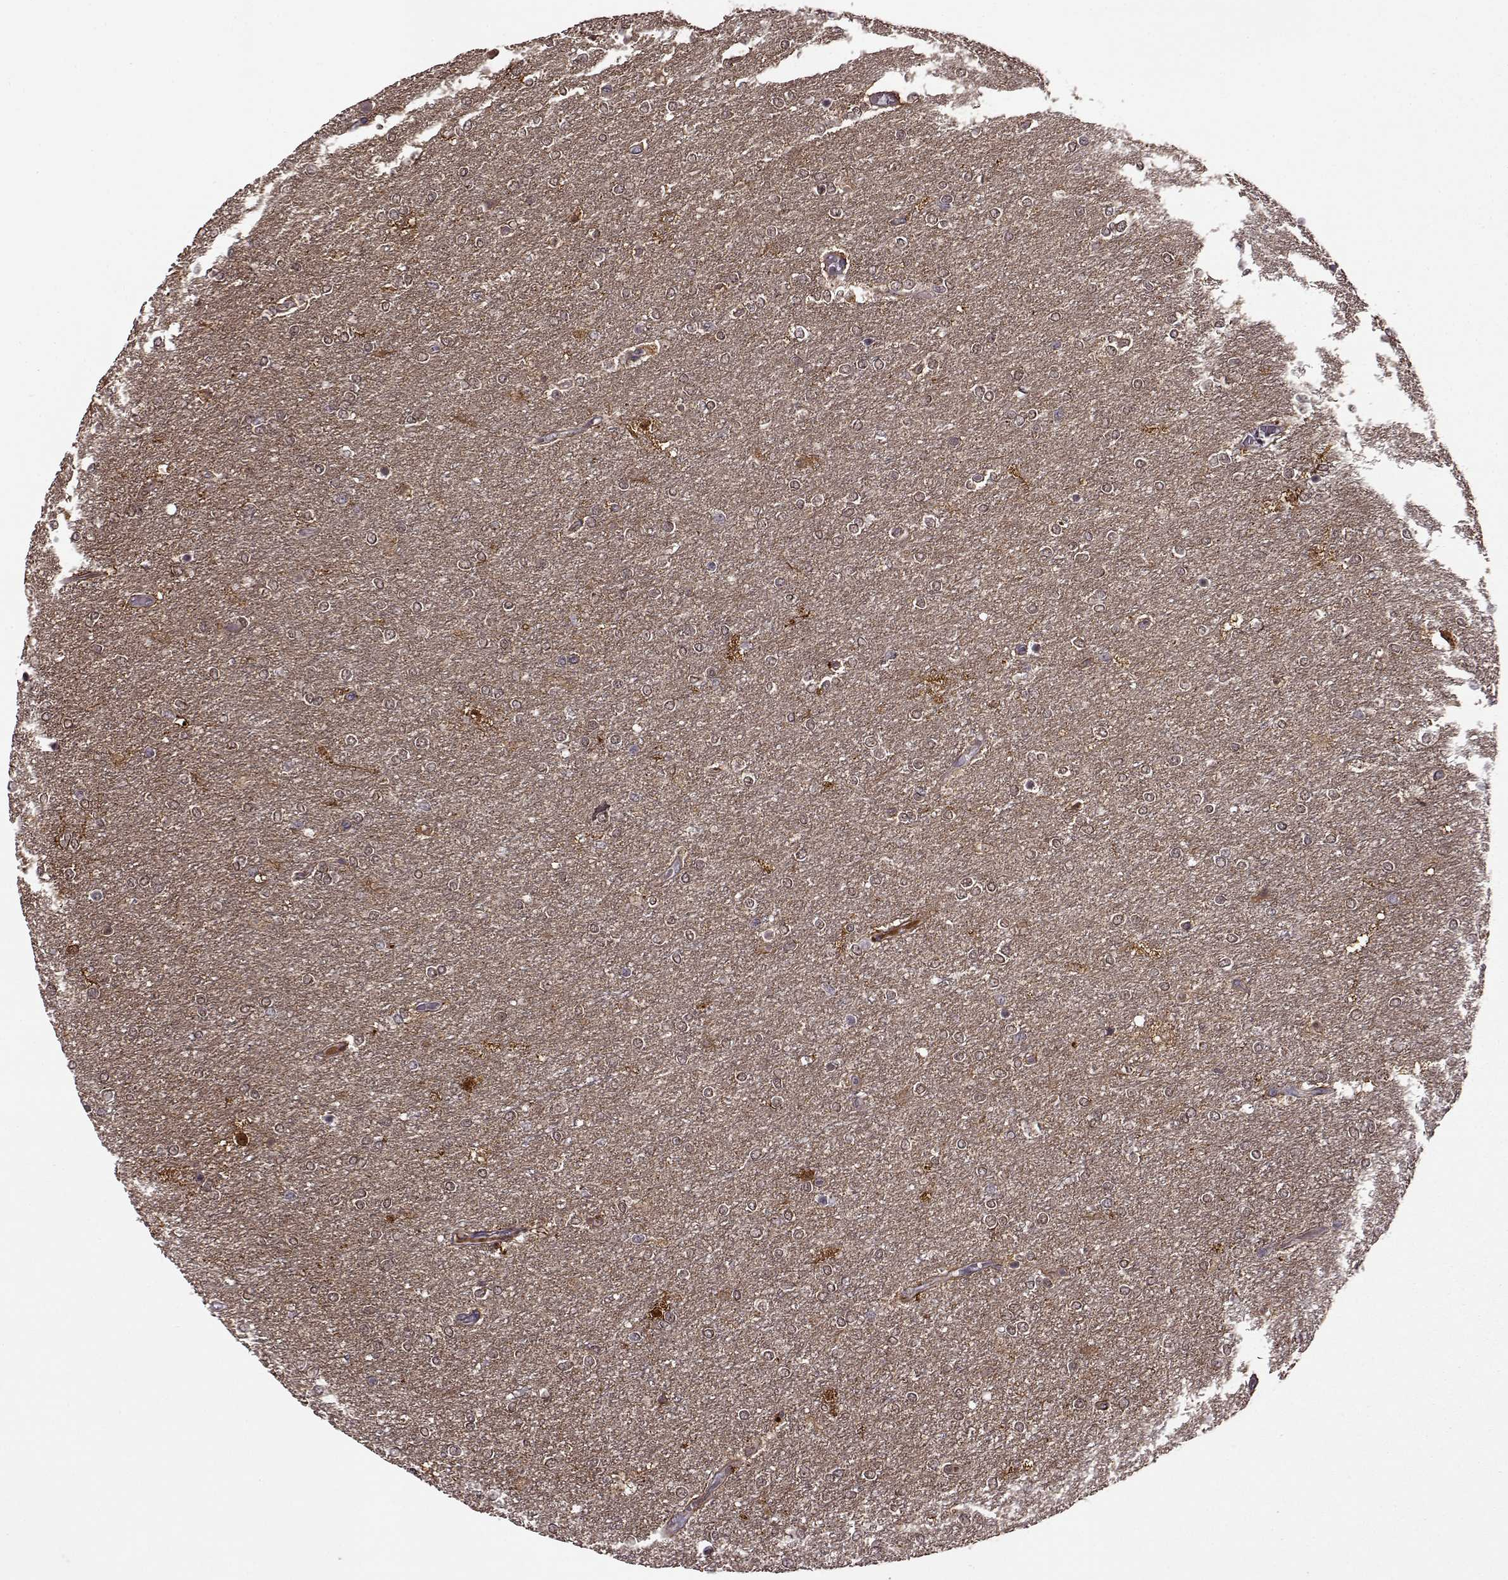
{"staining": {"intensity": "weak", "quantity": ">75%", "location": "cytoplasmic/membranous"}, "tissue": "glioma", "cell_type": "Tumor cells", "image_type": "cancer", "snomed": [{"axis": "morphology", "description": "Glioma, malignant, High grade"}, {"axis": "topography", "description": "Brain"}], "caption": "Immunohistochemistry of malignant glioma (high-grade) displays low levels of weak cytoplasmic/membranous expression in about >75% of tumor cells.", "gene": "MAIP1", "patient": {"sex": "female", "age": 61}}